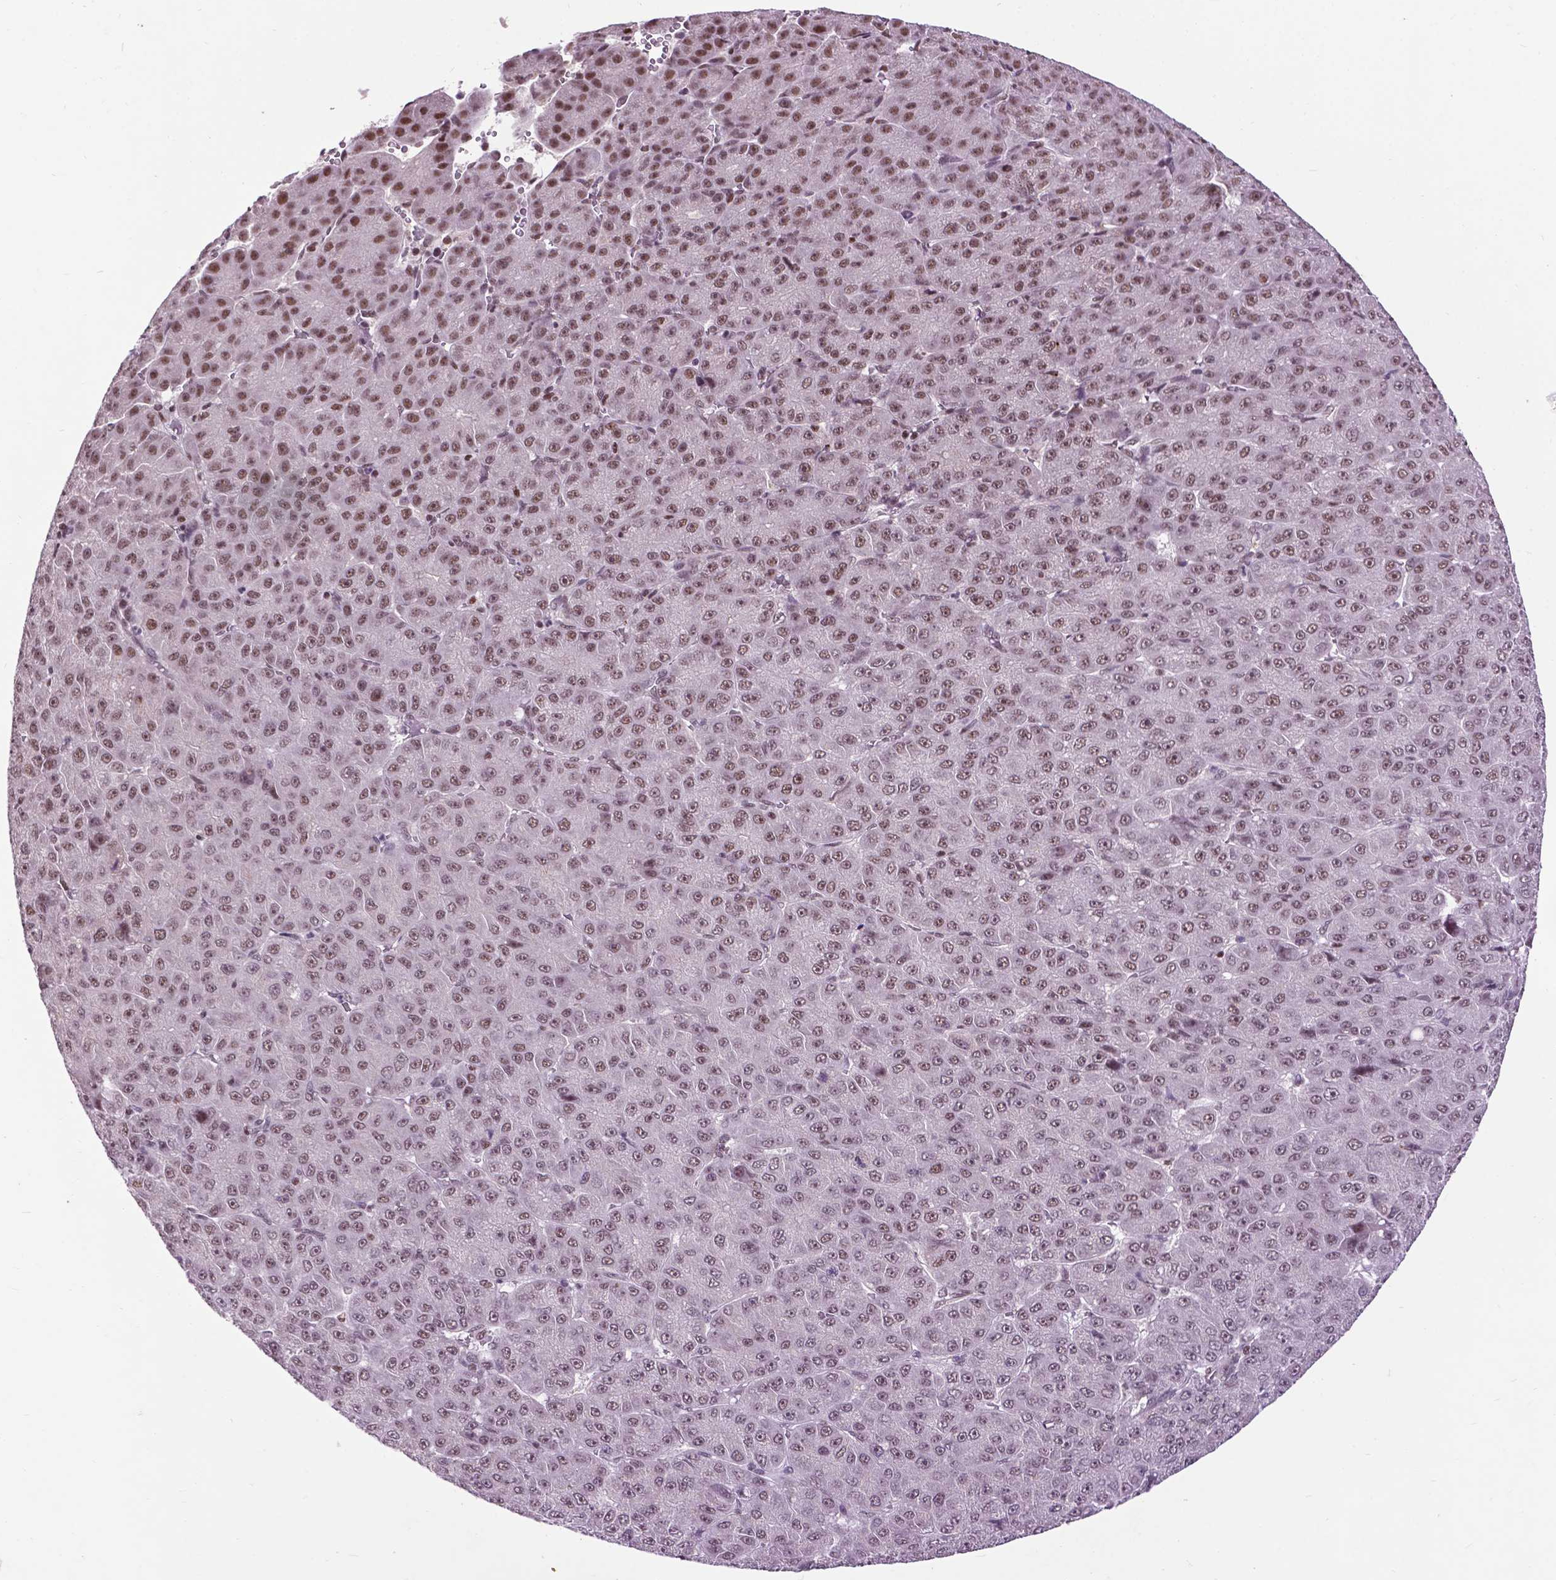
{"staining": {"intensity": "moderate", "quantity": "25%-75%", "location": "nuclear"}, "tissue": "liver cancer", "cell_type": "Tumor cells", "image_type": "cancer", "snomed": [{"axis": "morphology", "description": "Carcinoma, Hepatocellular, NOS"}, {"axis": "topography", "description": "Liver"}], "caption": "Approximately 25%-75% of tumor cells in liver cancer (hepatocellular carcinoma) reveal moderate nuclear protein expression as visualized by brown immunohistochemical staining.", "gene": "EAF1", "patient": {"sex": "male", "age": 67}}